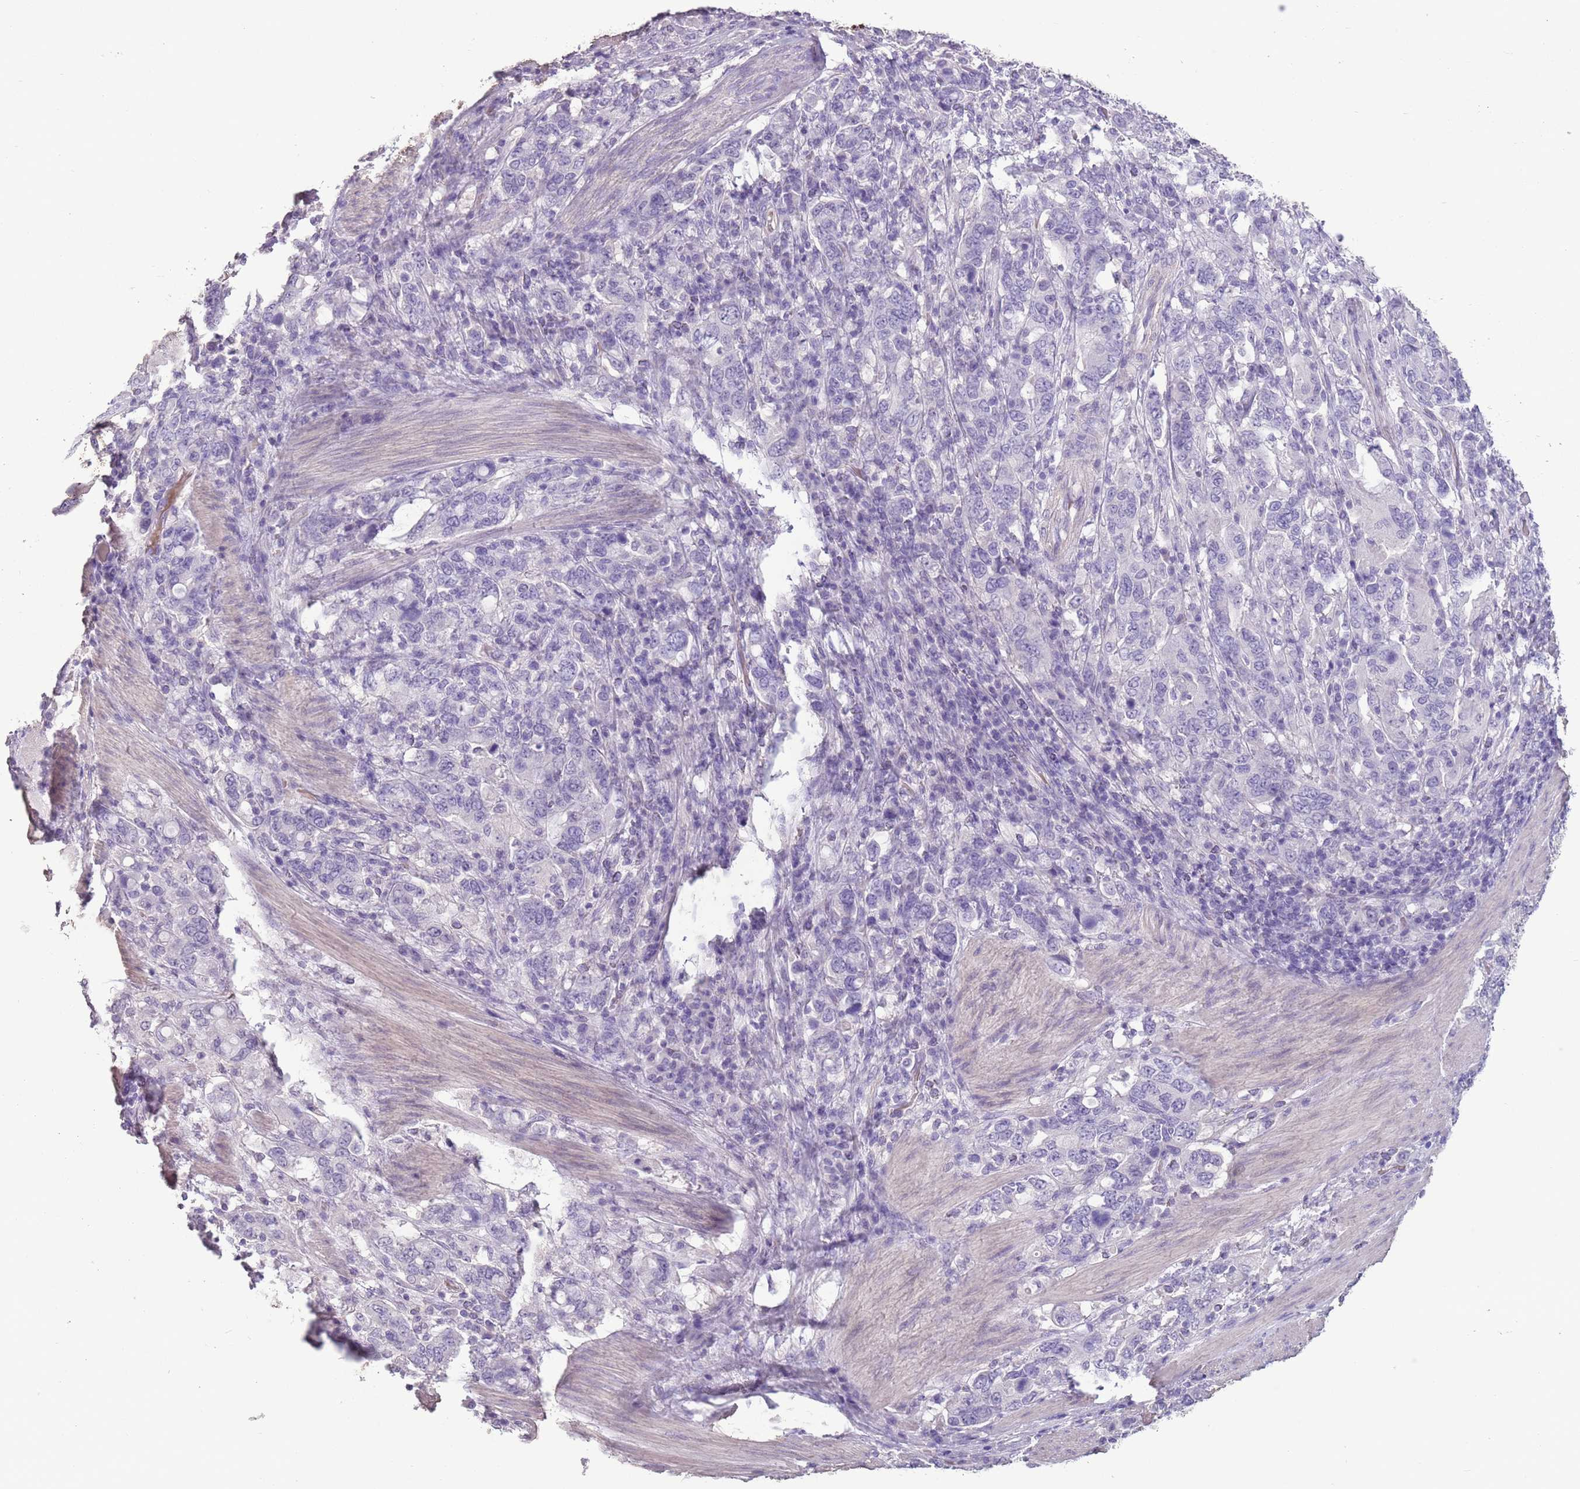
{"staining": {"intensity": "negative", "quantity": "none", "location": "none"}, "tissue": "stomach cancer", "cell_type": "Tumor cells", "image_type": "cancer", "snomed": [{"axis": "morphology", "description": "Adenocarcinoma, NOS"}, {"axis": "topography", "description": "Stomach, upper"}, {"axis": "topography", "description": "Stomach"}], "caption": "An immunohistochemistry (IHC) micrograph of stomach cancer is shown. There is no staining in tumor cells of stomach cancer. (DAB immunohistochemistry visualized using brightfield microscopy, high magnification).", "gene": "CELF6", "patient": {"sex": "male", "age": 62}}